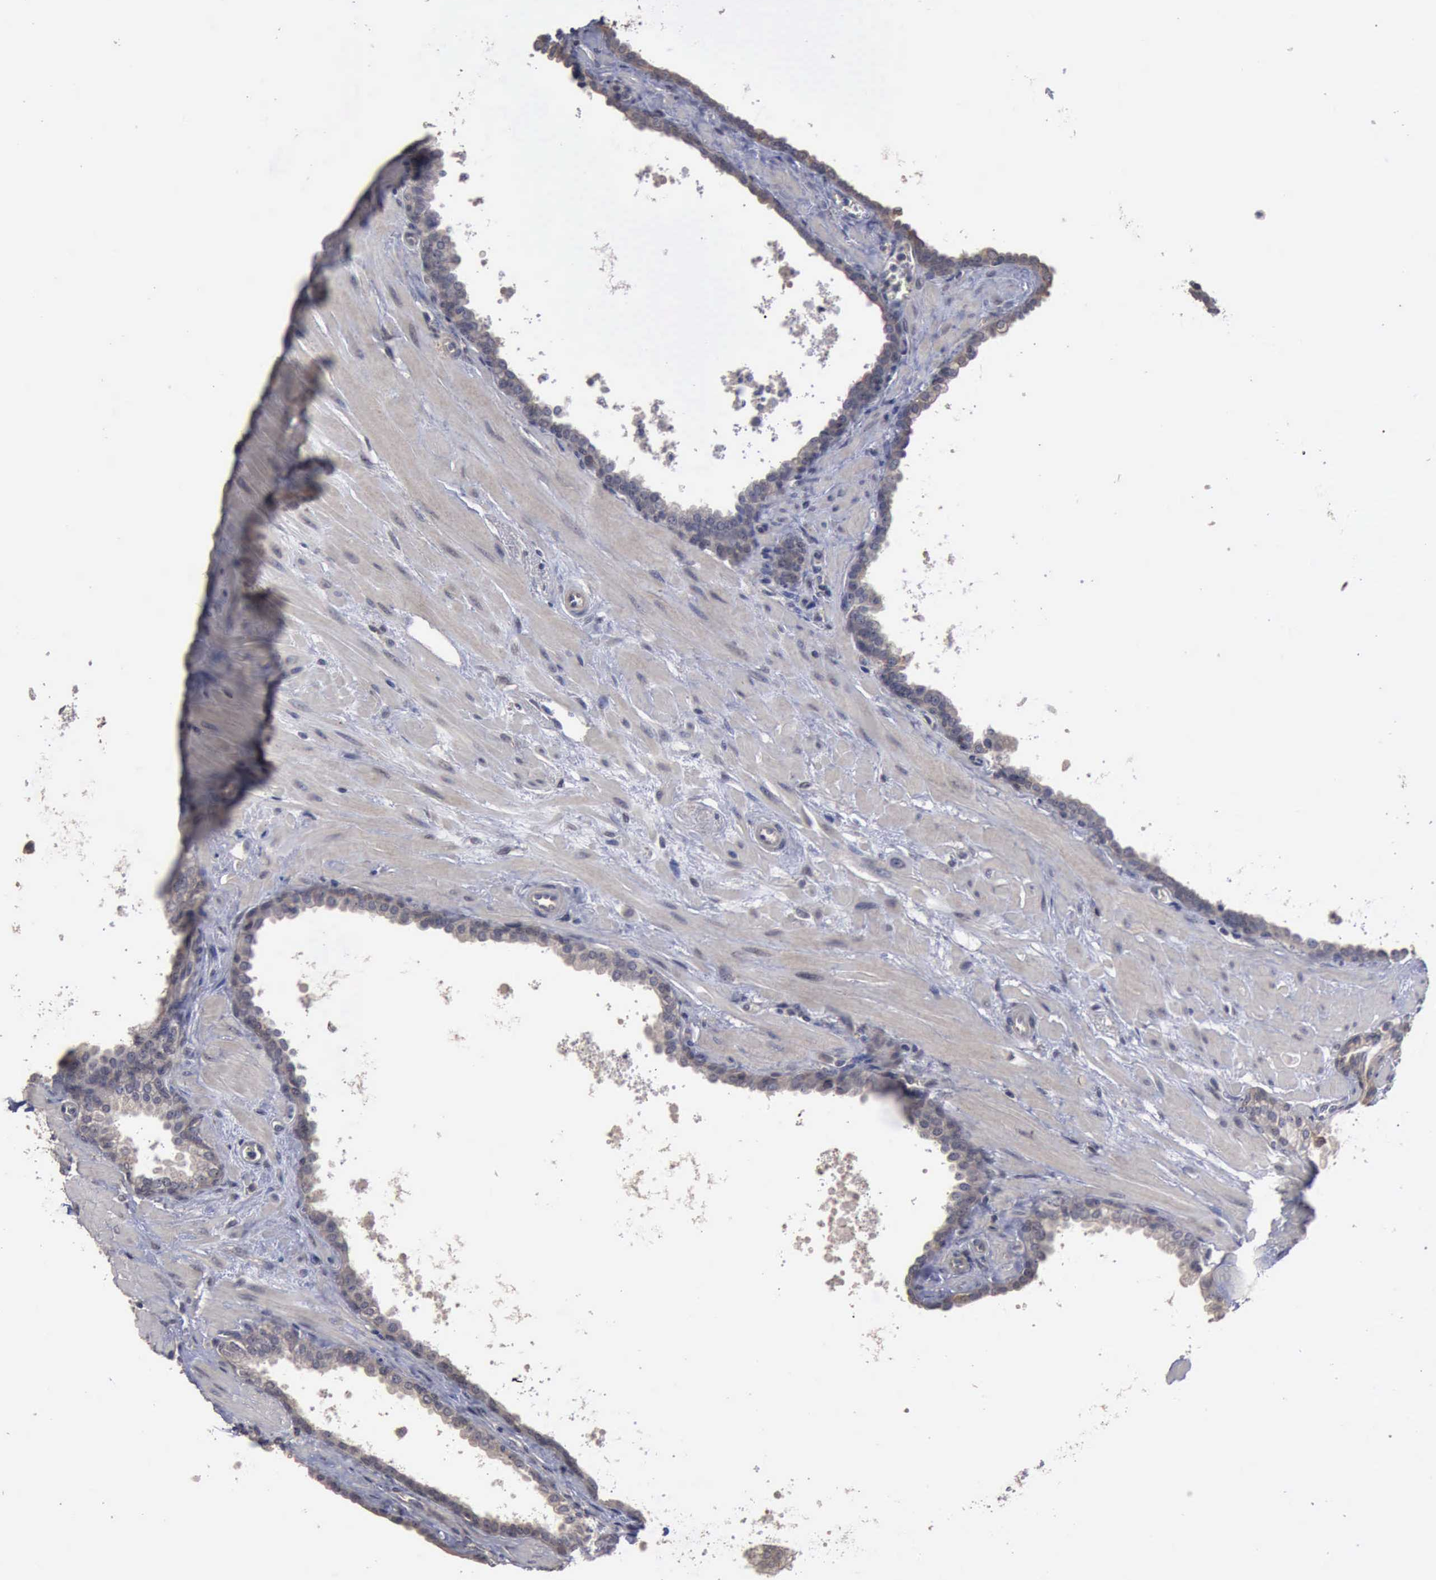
{"staining": {"intensity": "weak", "quantity": "25%-75%", "location": "cytoplasmic/membranous"}, "tissue": "prostate", "cell_type": "Glandular cells", "image_type": "normal", "snomed": [{"axis": "morphology", "description": "Normal tissue, NOS"}, {"axis": "topography", "description": "Prostate"}], "caption": "The immunohistochemical stain shows weak cytoplasmic/membranous expression in glandular cells of unremarkable prostate. (Stains: DAB in brown, nuclei in blue, Microscopy: brightfield microscopy at high magnification).", "gene": "CRKL", "patient": {"sex": "male", "age": 60}}